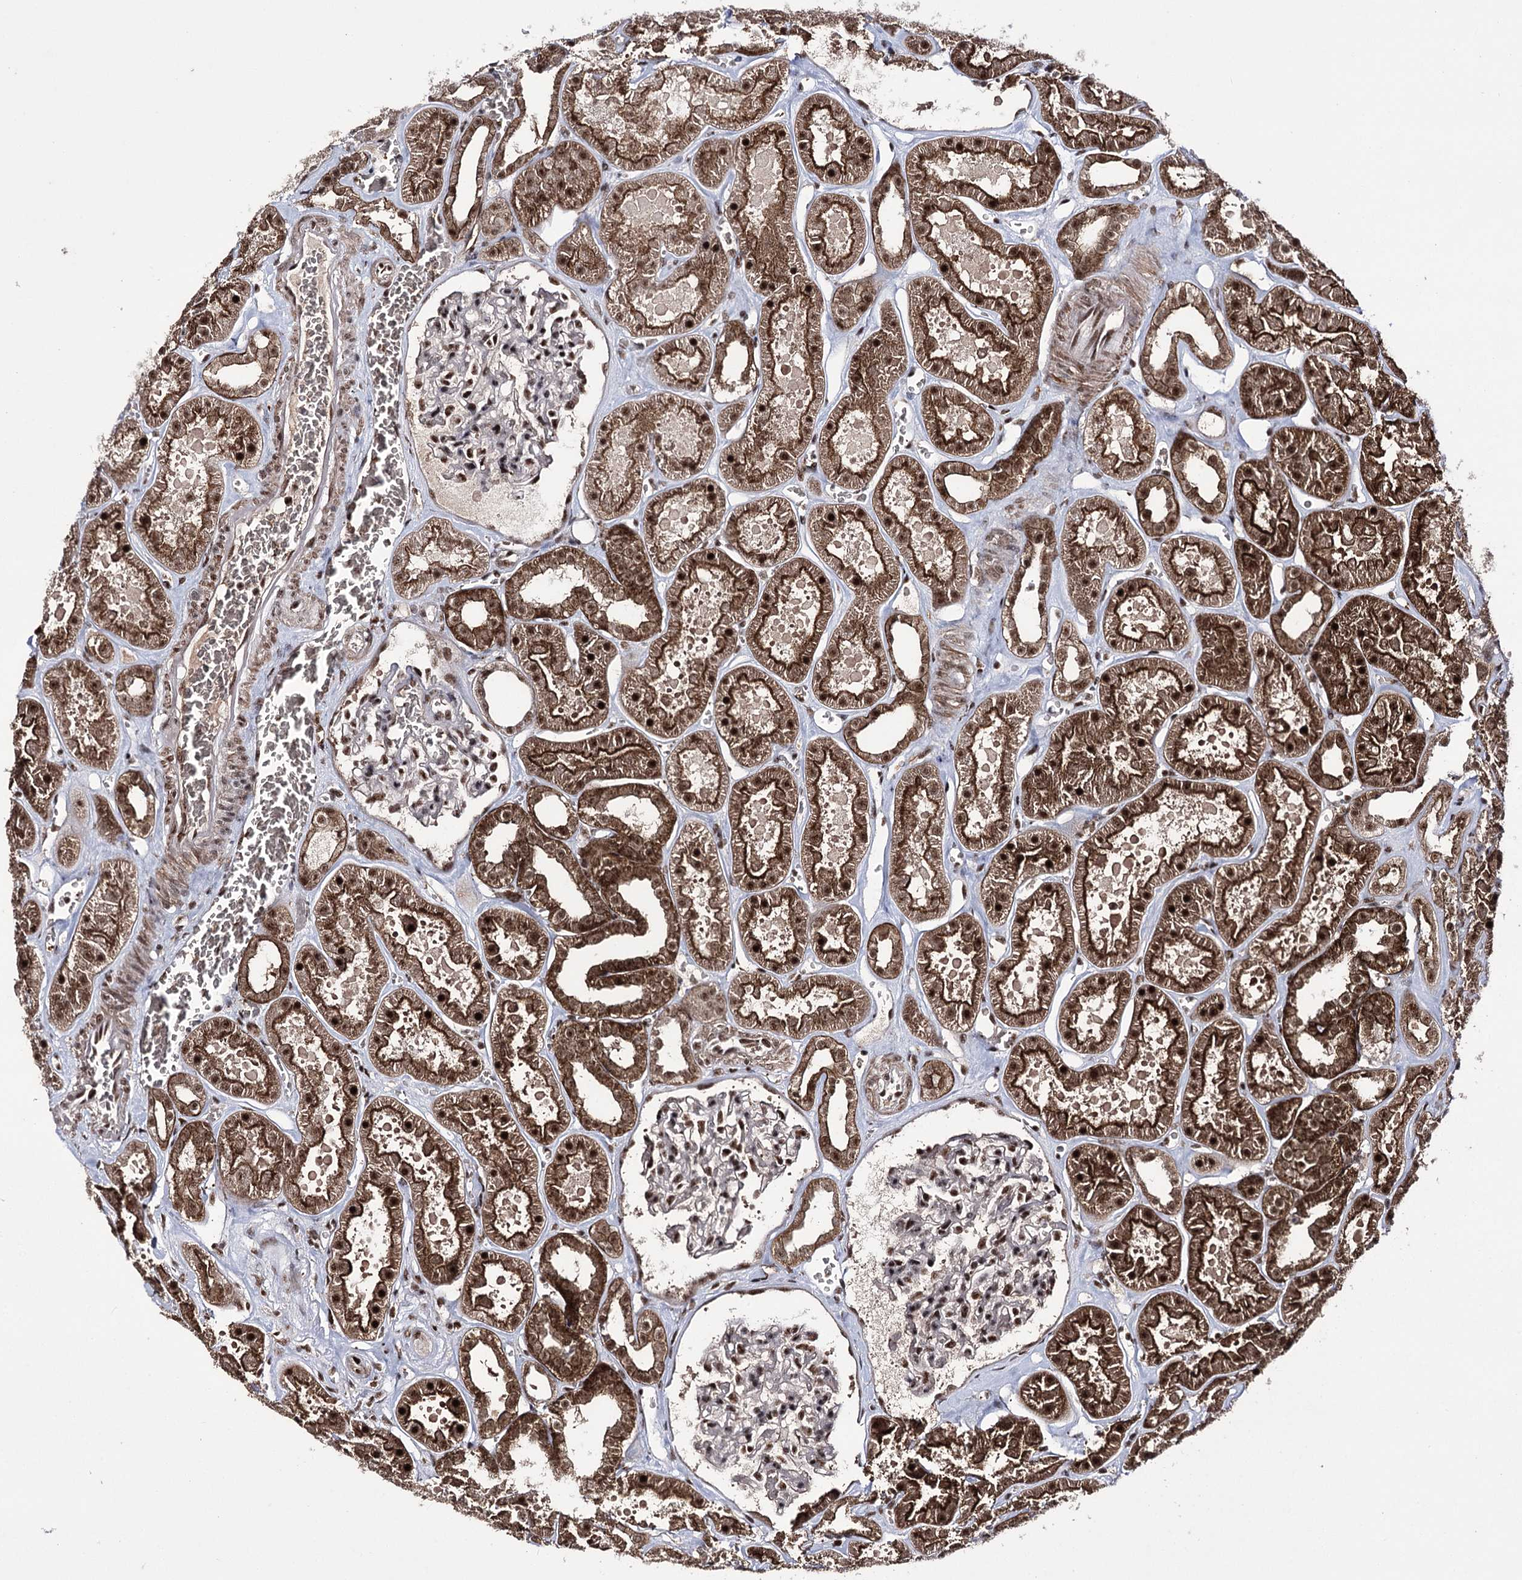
{"staining": {"intensity": "strong", "quantity": ">75%", "location": "nuclear"}, "tissue": "kidney", "cell_type": "Cells in glomeruli", "image_type": "normal", "snomed": [{"axis": "morphology", "description": "Normal tissue, NOS"}, {"axis": "topography", "description": "Kidney"}], "caption": "This is a histology image of immunohistochemistry staining of unremarkable kidney, which shows strong staining in the nuclear of cells in glomeruli.", "gene": "PRPF40A", "patient": {"sex": "female", "age": 41}}